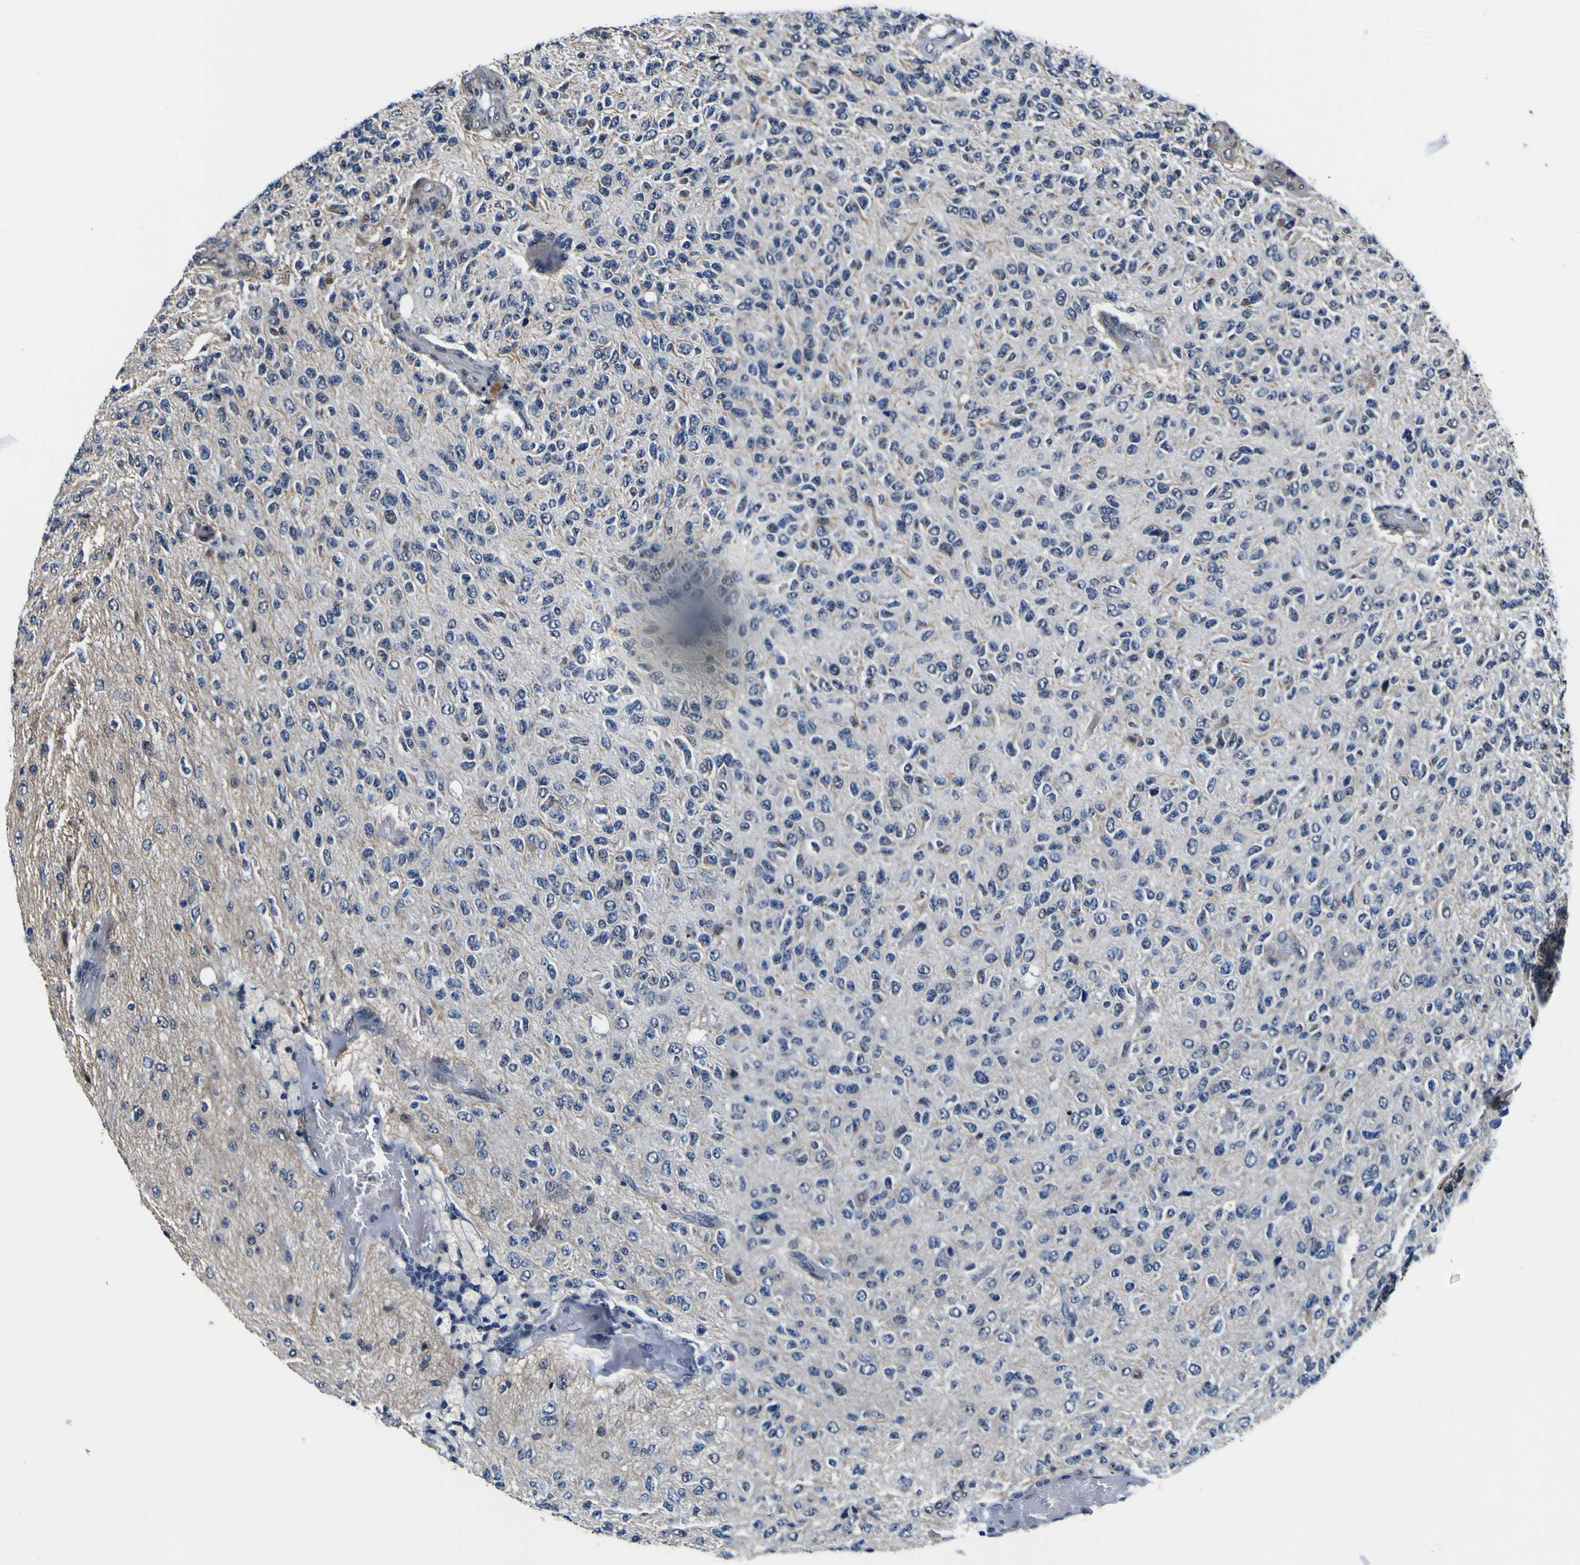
{"staining": {"intensity": "negative", "quantity": "none", "location": "none"}, "tissue": "glioma", "cell_type": "Tumor cells", "image_type": "cancer", "snomed": [{"axis": "morphology", "description": "Glioma, malignant, High grade"}, {"axis": "topography", "description": "pancreas cauda"}], "caption": "High power microscopy photomicrograph of an IHC micrograph of malignant high-grade glioma, revealing no significant positivity in tumor cells.", "gene": "POSTN", "patient": {"sex": "male", "age": 60}}